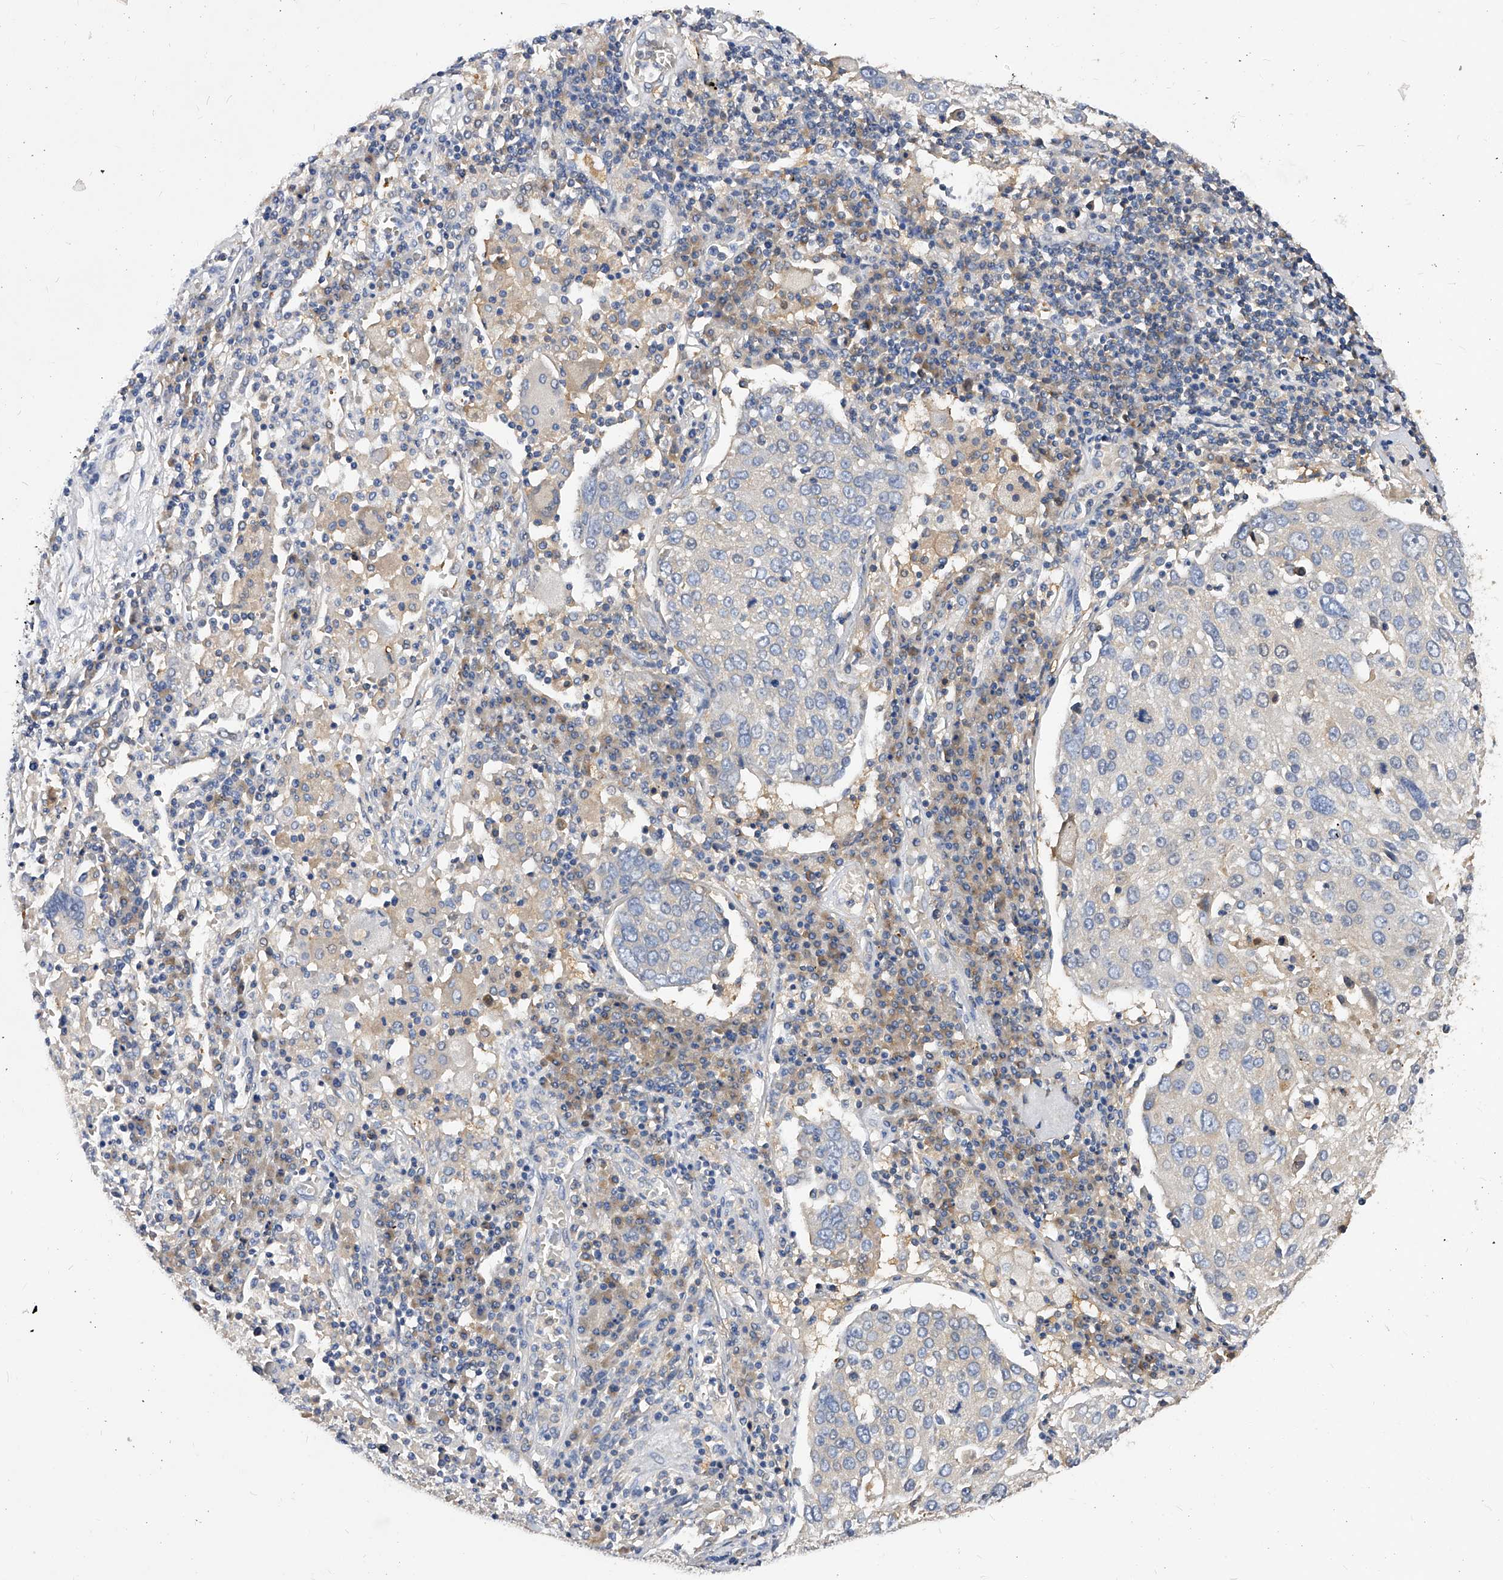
{"staining": {"intensity": "negative", "quantity": "none", "location": "none"}, "tissue": "lung cancer", "cell_type": "Tumor cells", "image_type": "cancer", "snomed": [{"axis": "morphology", "description": "Squamous cell carcinoma, NOS"}, {"axis": "topography", "description": "Lung"}], "caption": "High magnification brightfield microscopy of lung cancer (squamous cell carcinoma) stained with DAB (3,3'-diaminobenzidine) (brown) and counterstained with hematoxylin (blue): tumor cells show no significant expression.", "gene": "APEH", "patient": {"sex": "male", "age": 65}}